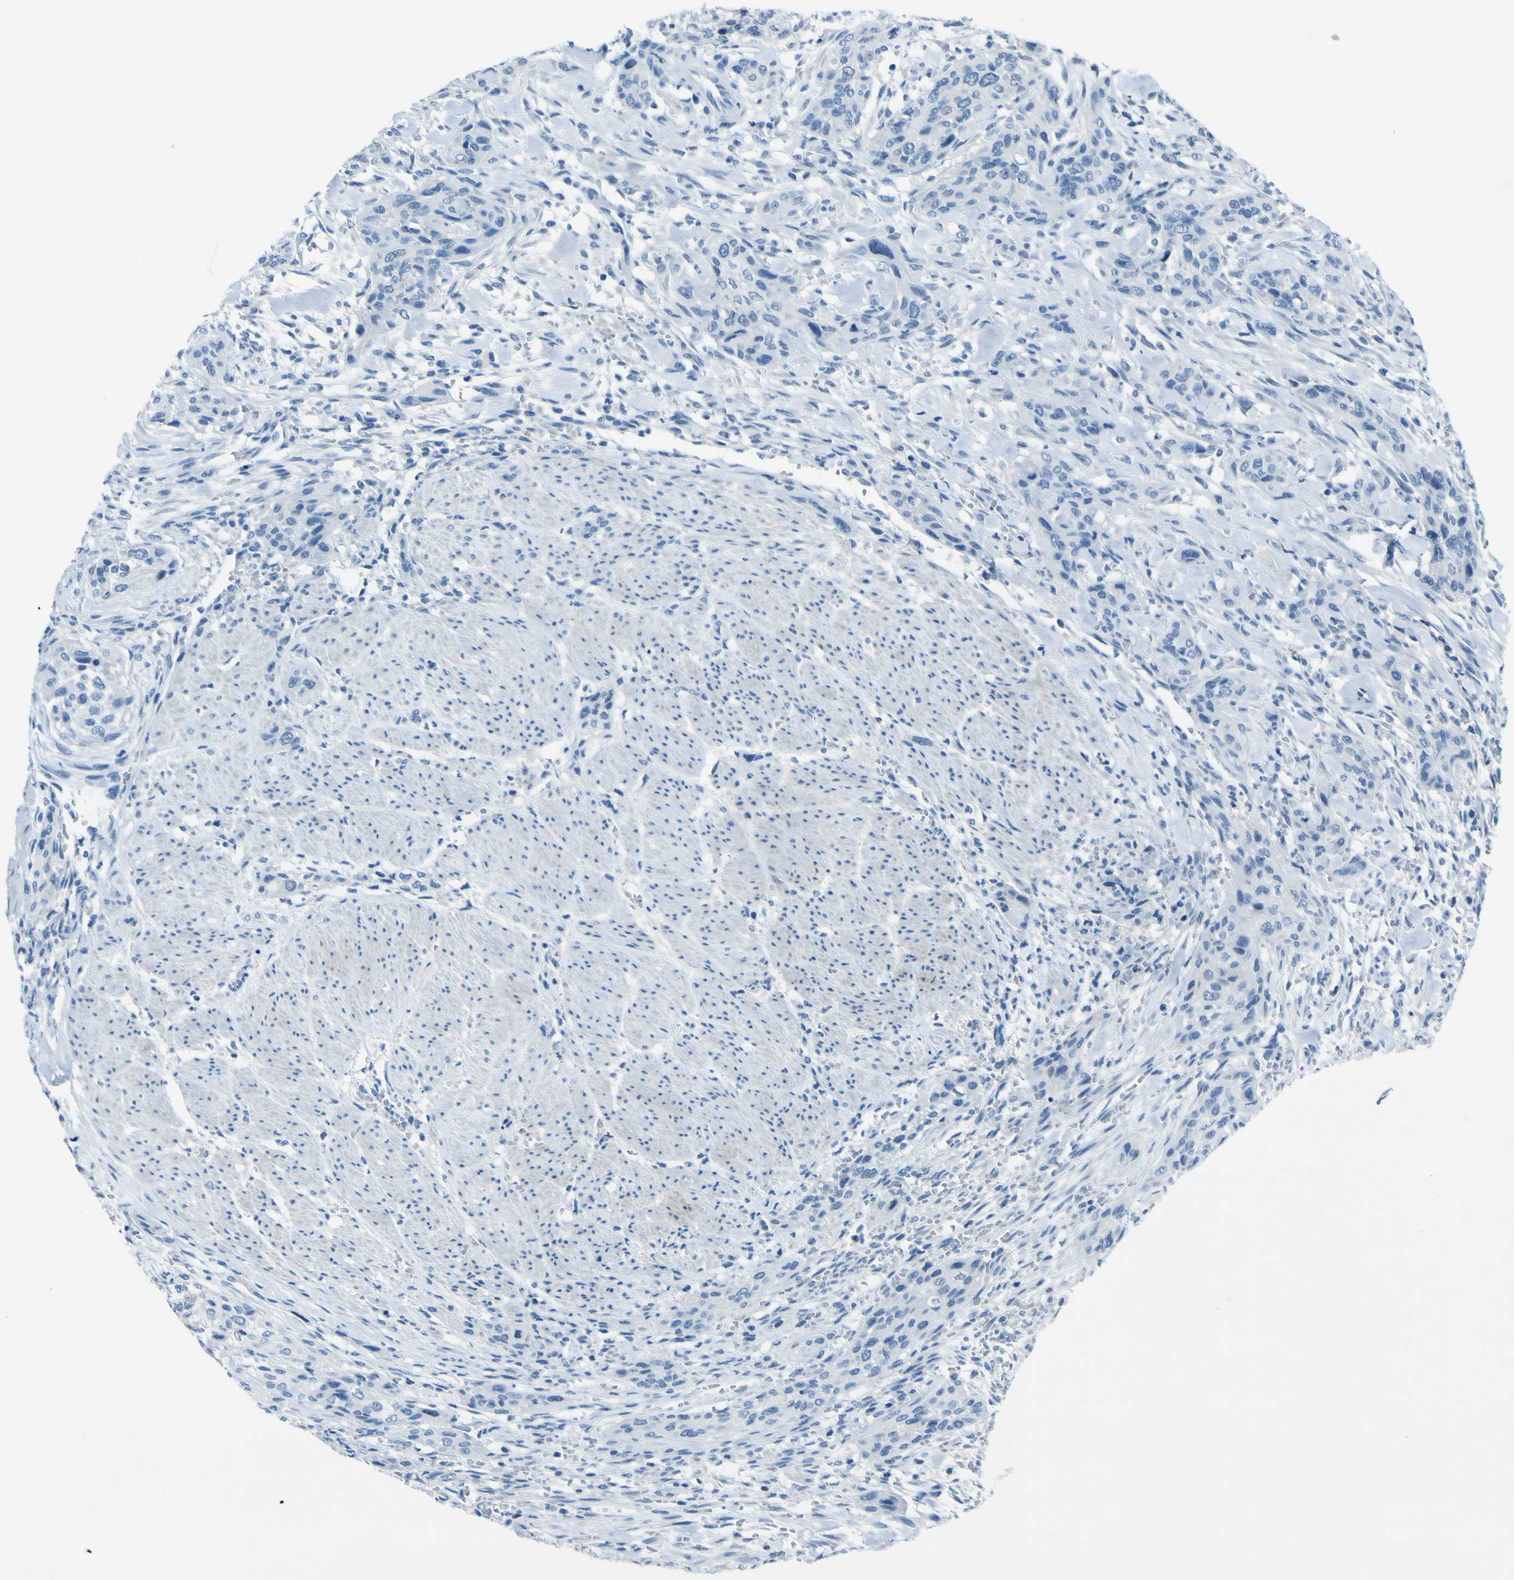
{"staining": {"intensity": "negative", "quantity": "none", "location": "none"}, "tissue": "urothelial cancer", "cell_type": "Tumor cells", "image_type": "cancer", "snomed": [{"axis": "morphology", "description": "Urothelial carcinoma, High grade"}, {"axis": "topography", "description": "Urinary bladder"}], "caption": "Urothelial carcinoma (high-grade) was stained to show a protein in brown. There is no significant positivity in tumor cells.", "gene": "PHKG1", "patient": {"sex": "male", "age": 35}}